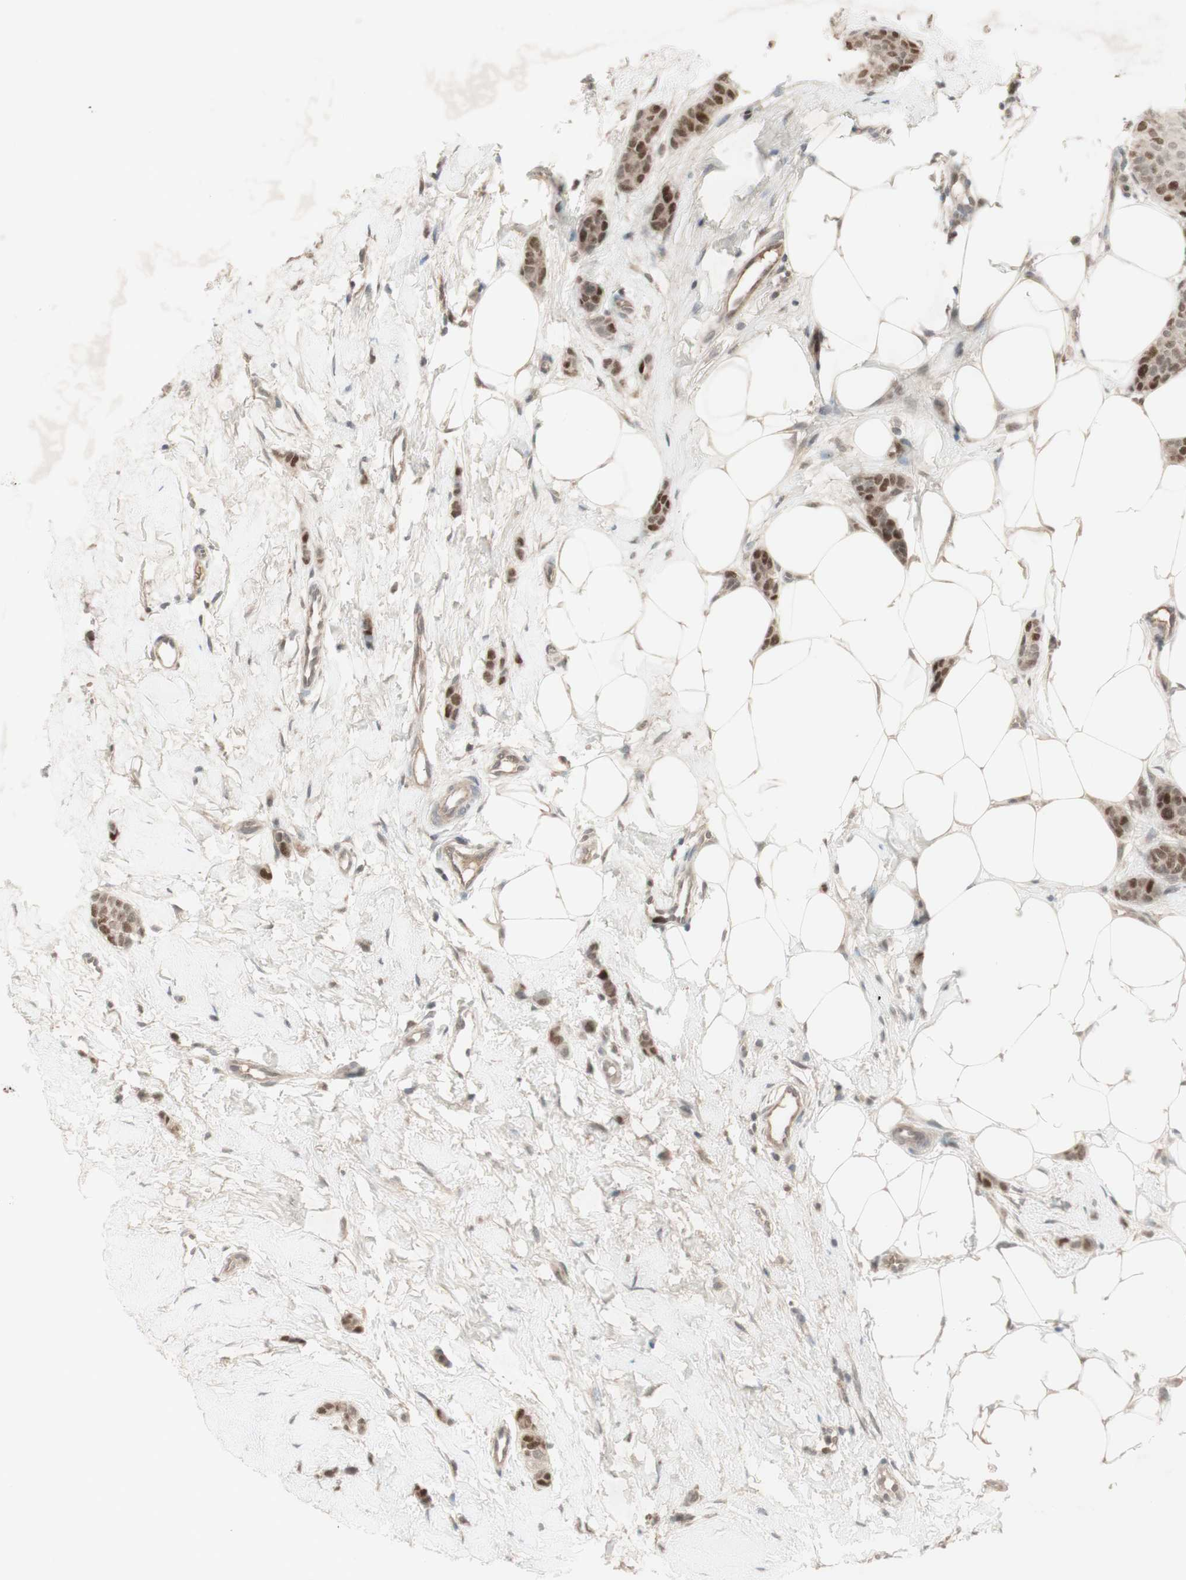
{"staining": {"intensity": "strong", "quantity": "<25%", "location": "cytoplasmic/membranous,nuclear"}, "tissue": "breast cancer", "cell_type": "Tumor cells", "image_type": "cancer", "snomed": [{"axis": "morphology", "description": "Lobular carcinoma"}, {"axis": "topography", "description": "Skin"}, {"axis": "topography", "description": "Breast"}], "caption": "This micrograph reveals immunohistochemistry staining of human breast lobular carcinoma, with medium strong cytoplasmic/membranous and nuclear expression in approximately <25% of tumor cells.", "gene": "MSH6", "patient": {"sex": "female", "age": 46}}